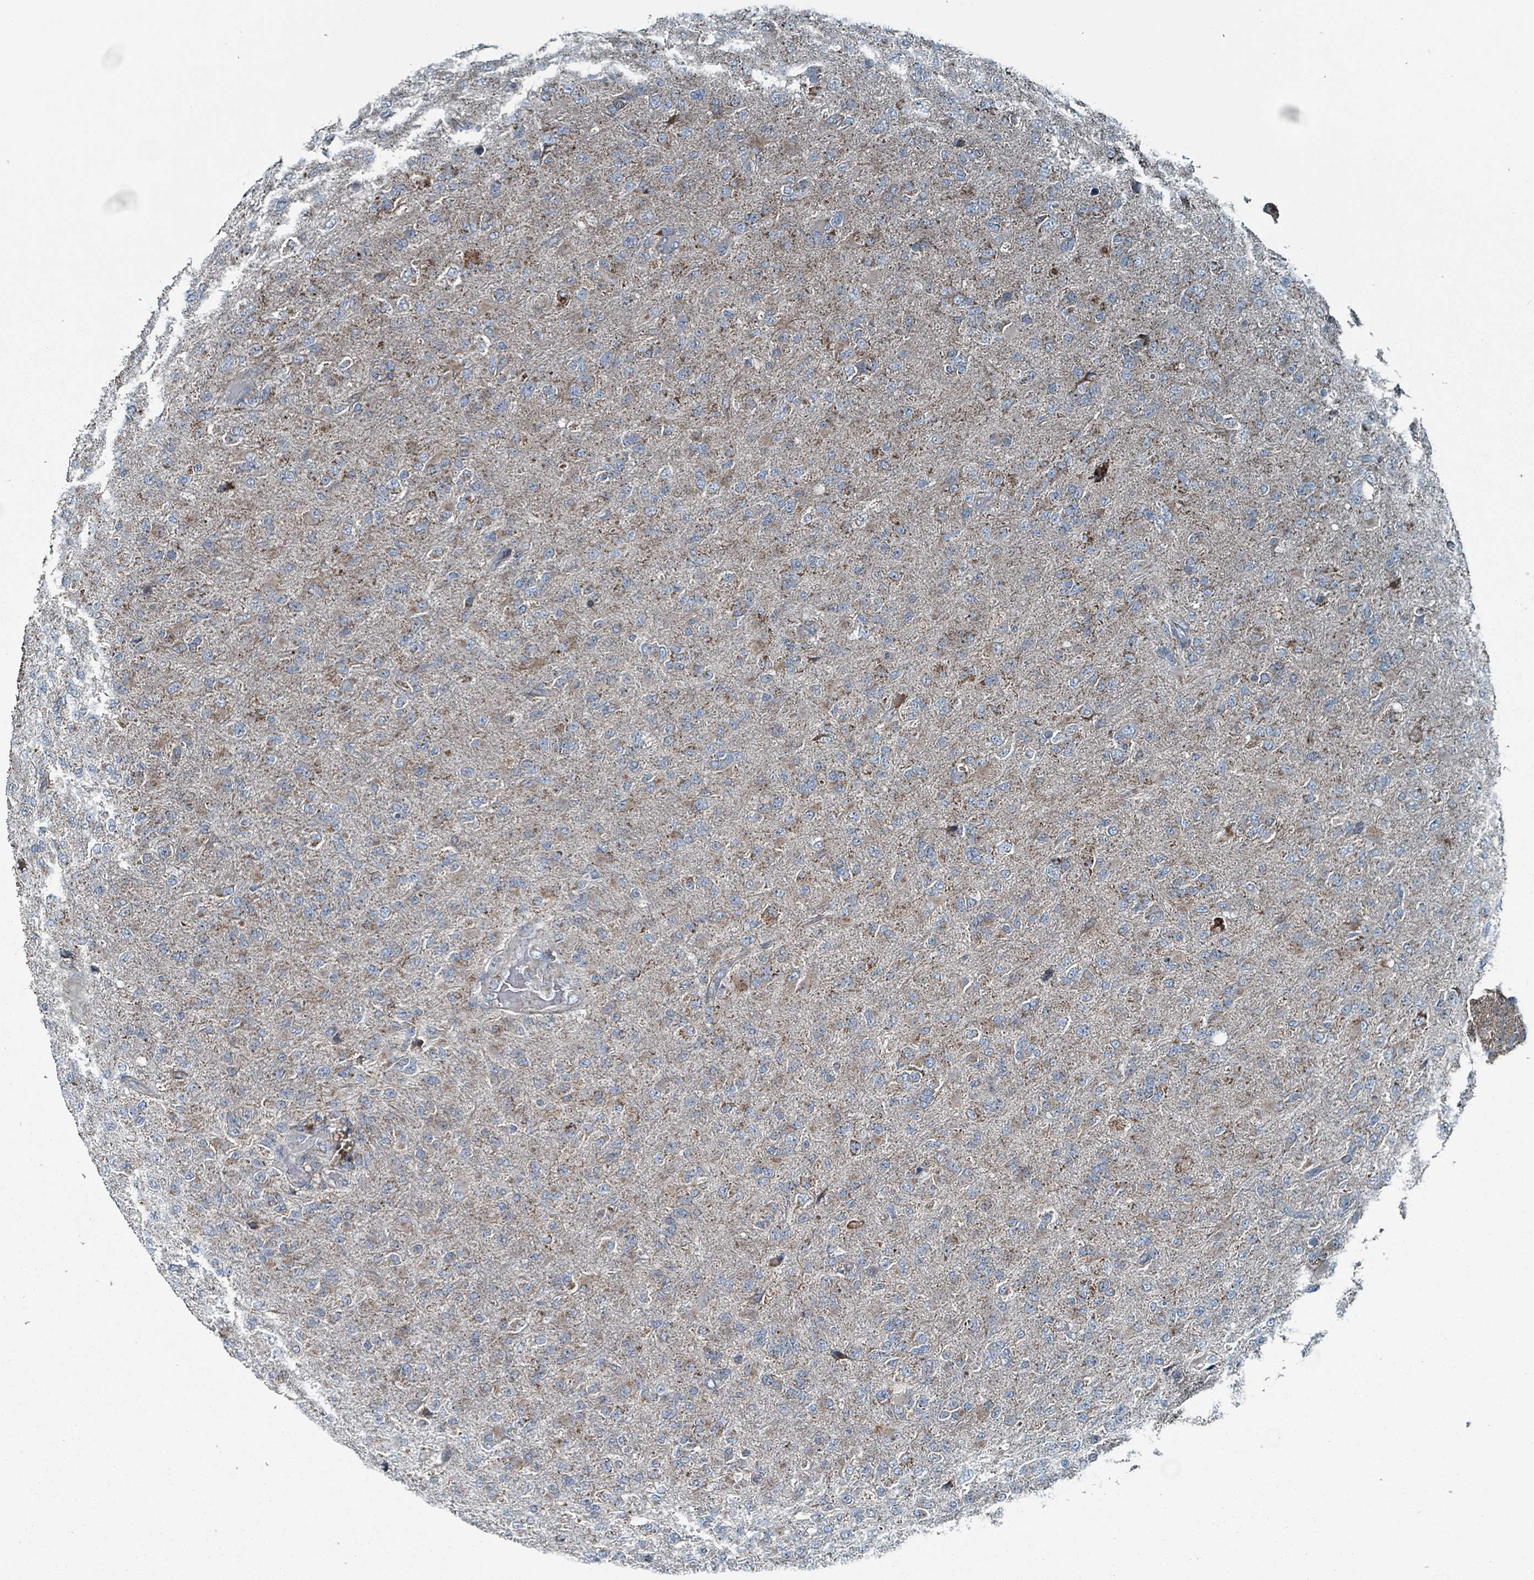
{"staining": {"intensity": "moderate", "quantity": "25%-75%", "location": "cytoplasmic/membranous"}, "tissue": "glioma", "cell_type": "Tumor cells", "image_type": "cancer", "snomed": [{"axis": "morphology", "description": "Glioma, malignant, Low grade"}, {"axis": "topography", "description": "Brain"}], "caption": "Protein expression analysis of human low-grade glioma (malignant) reveals moderate cytoplasmic/membranous staining in approximately 25%-75% of tumor cells.", "gene": "ABHD18", "patient": {"sex": "male", "age": 65}}